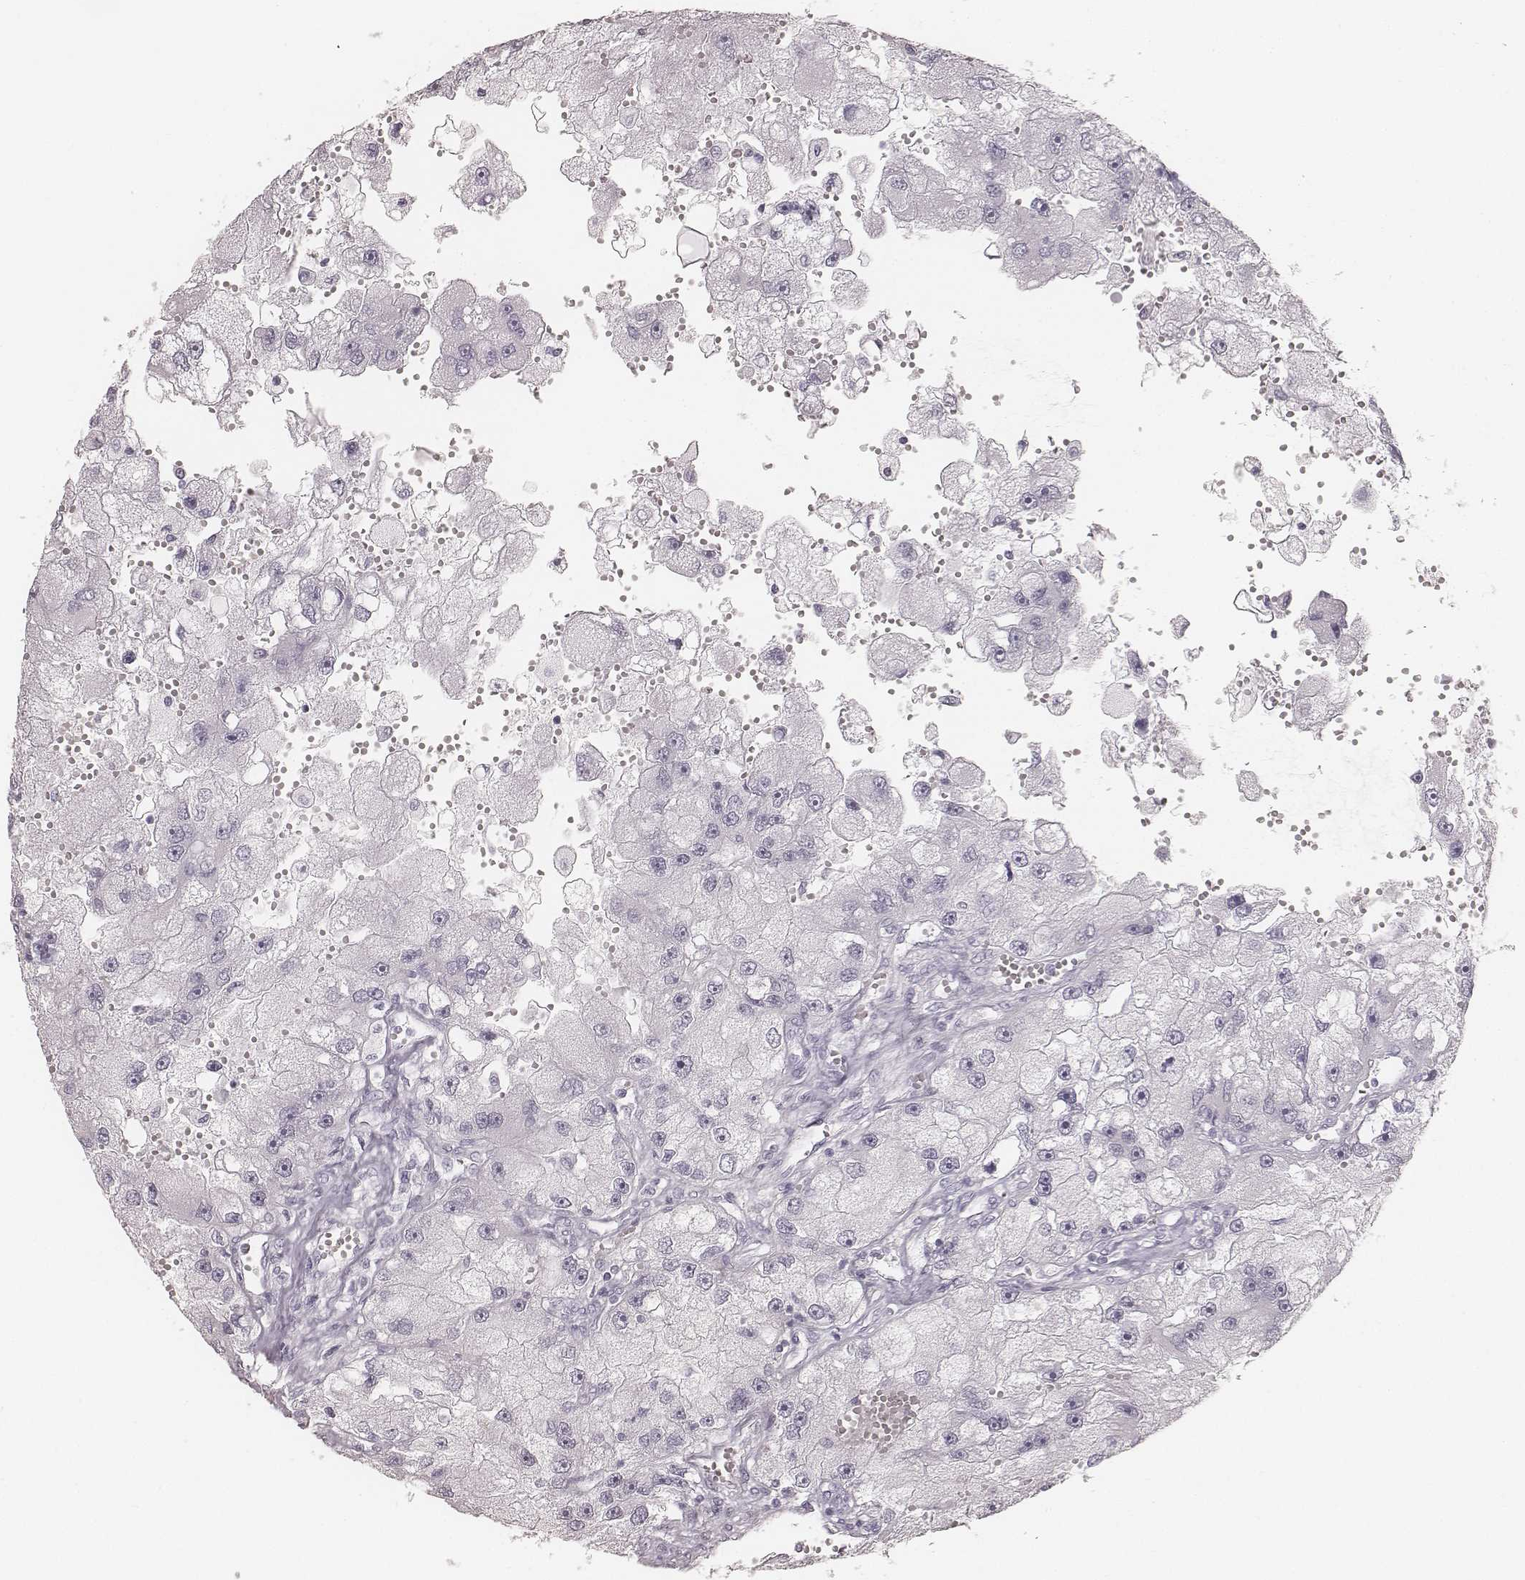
{"staining": {"intensity": "negative", "quantity": "none", "location": "none"}, "tissue": "renal cancer", "cell_type": "Tumor cells", "image_type": "cancer", "snomed": [{"axis": "morphology", "description": "Adenocarcinoma, NOS"}, {"axis": "topography", "description": "Kidney"}], "caption": "Adenocarcinoma (renal) was stained to show a protein in brown. There is no significant positivity in tumor cells.", "gene": "KRT34", "patient": {"sex": "male", "age": 63}}